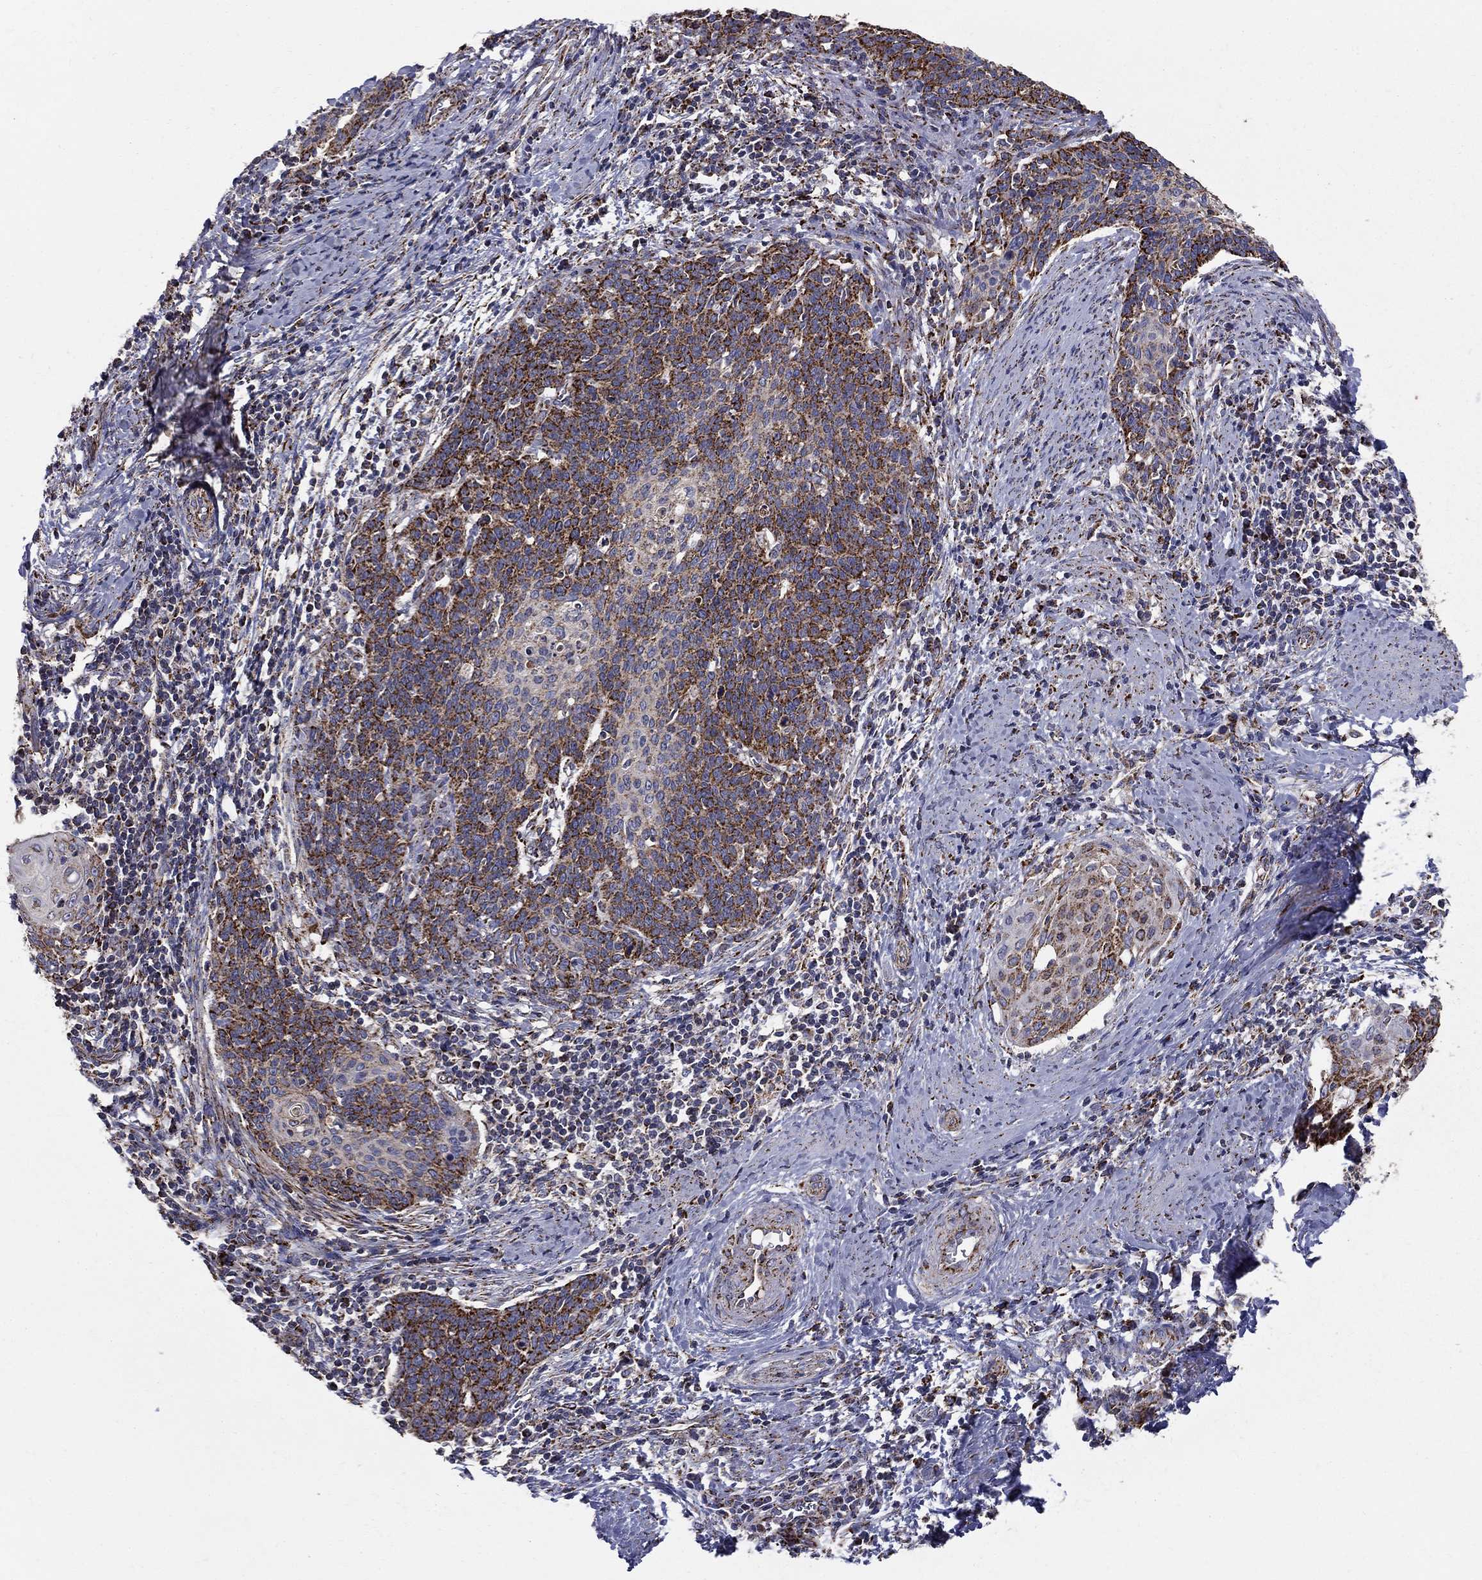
{"staining": {"intensity": "strong", "quantity": ">75%", "location": "cytoplasmic/membranous"}, "tissue": "cervical cancer", "cell_type": "Tumor cells", "image_type": "cancer", "snomed": [{"axis": "morphology", "description": "Squamous cell carcinoma, NOS"}, {"axis": "topography", "description": "Cervix"}], "caption": "The image exhibits immunohistochemical staining of squamous cell carcinoma (cervical). There is strong cytoplasmic/membranous expression is present in approximately >75% of tumor cells.", "gene": "GCSH", "patient": {"sex": "female", "age": 39}}